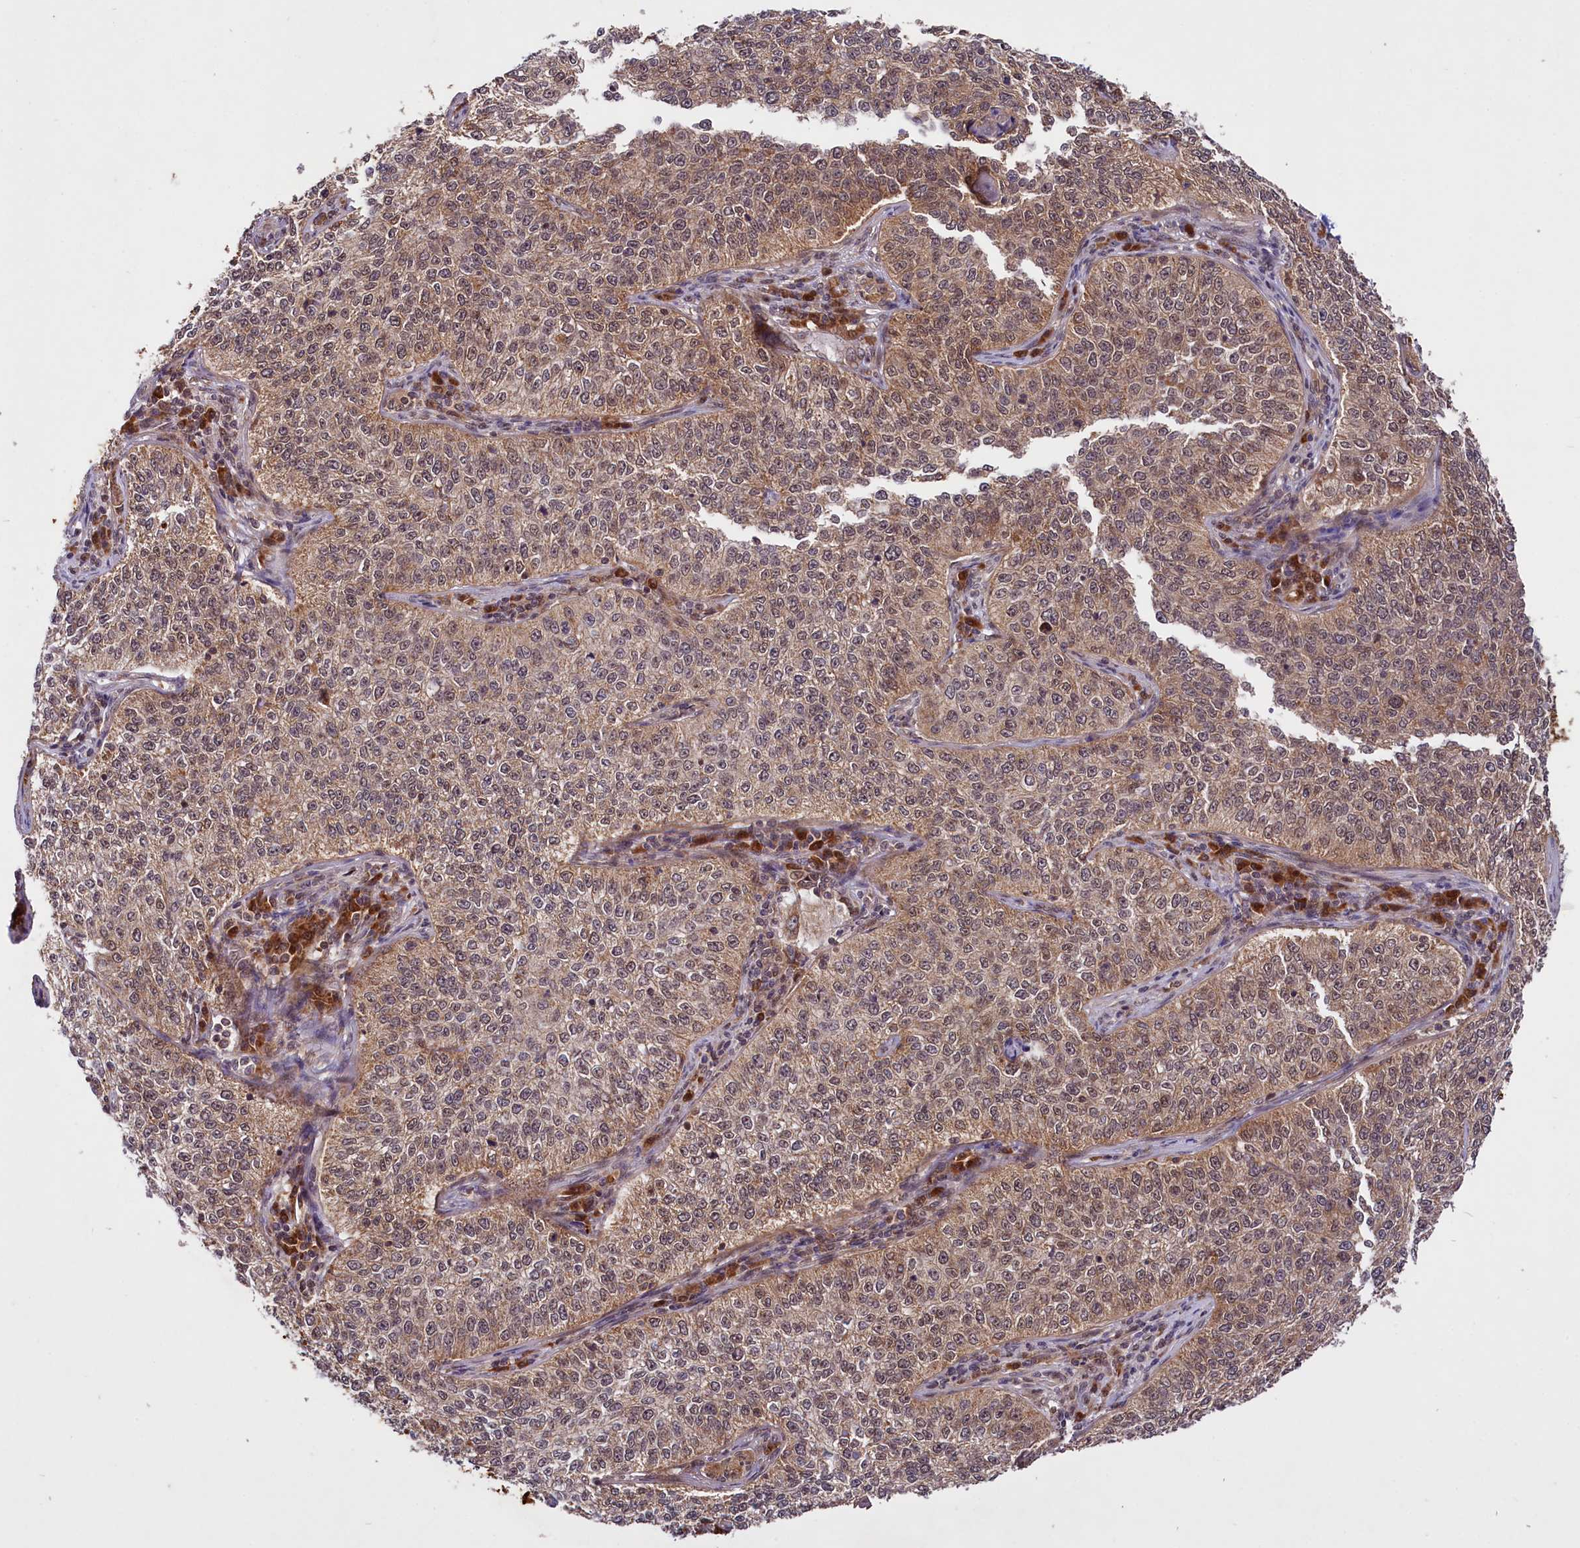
{"staining": {"intensity": "moderate", "quantity": ">75%", "location": "cytoplasmic/membranous,nuclear"}, "tissue": "cervical cancer", "cell_type": "Tumor cells", "image_type": "cancer", "snomed": [{"axis": "morphology", "description": "Squamous cell carcinoma, NOS"}, {"axis": "topography", "description": "Cervix"}], "caption": "The histopathology image displays a brown stain indicating the presence of a protein in the cytoplasmic/membranous and nuclear of tumor cells in cervical cancer. The staining is performed using DAB (3,3'-diaminobenzidine) brown chromogen to label protein expression. The nuclei are counter-stained blue using hematoxylin.", "gene": "UBE3A", "patient": {"sex": "female", "age": 35}}